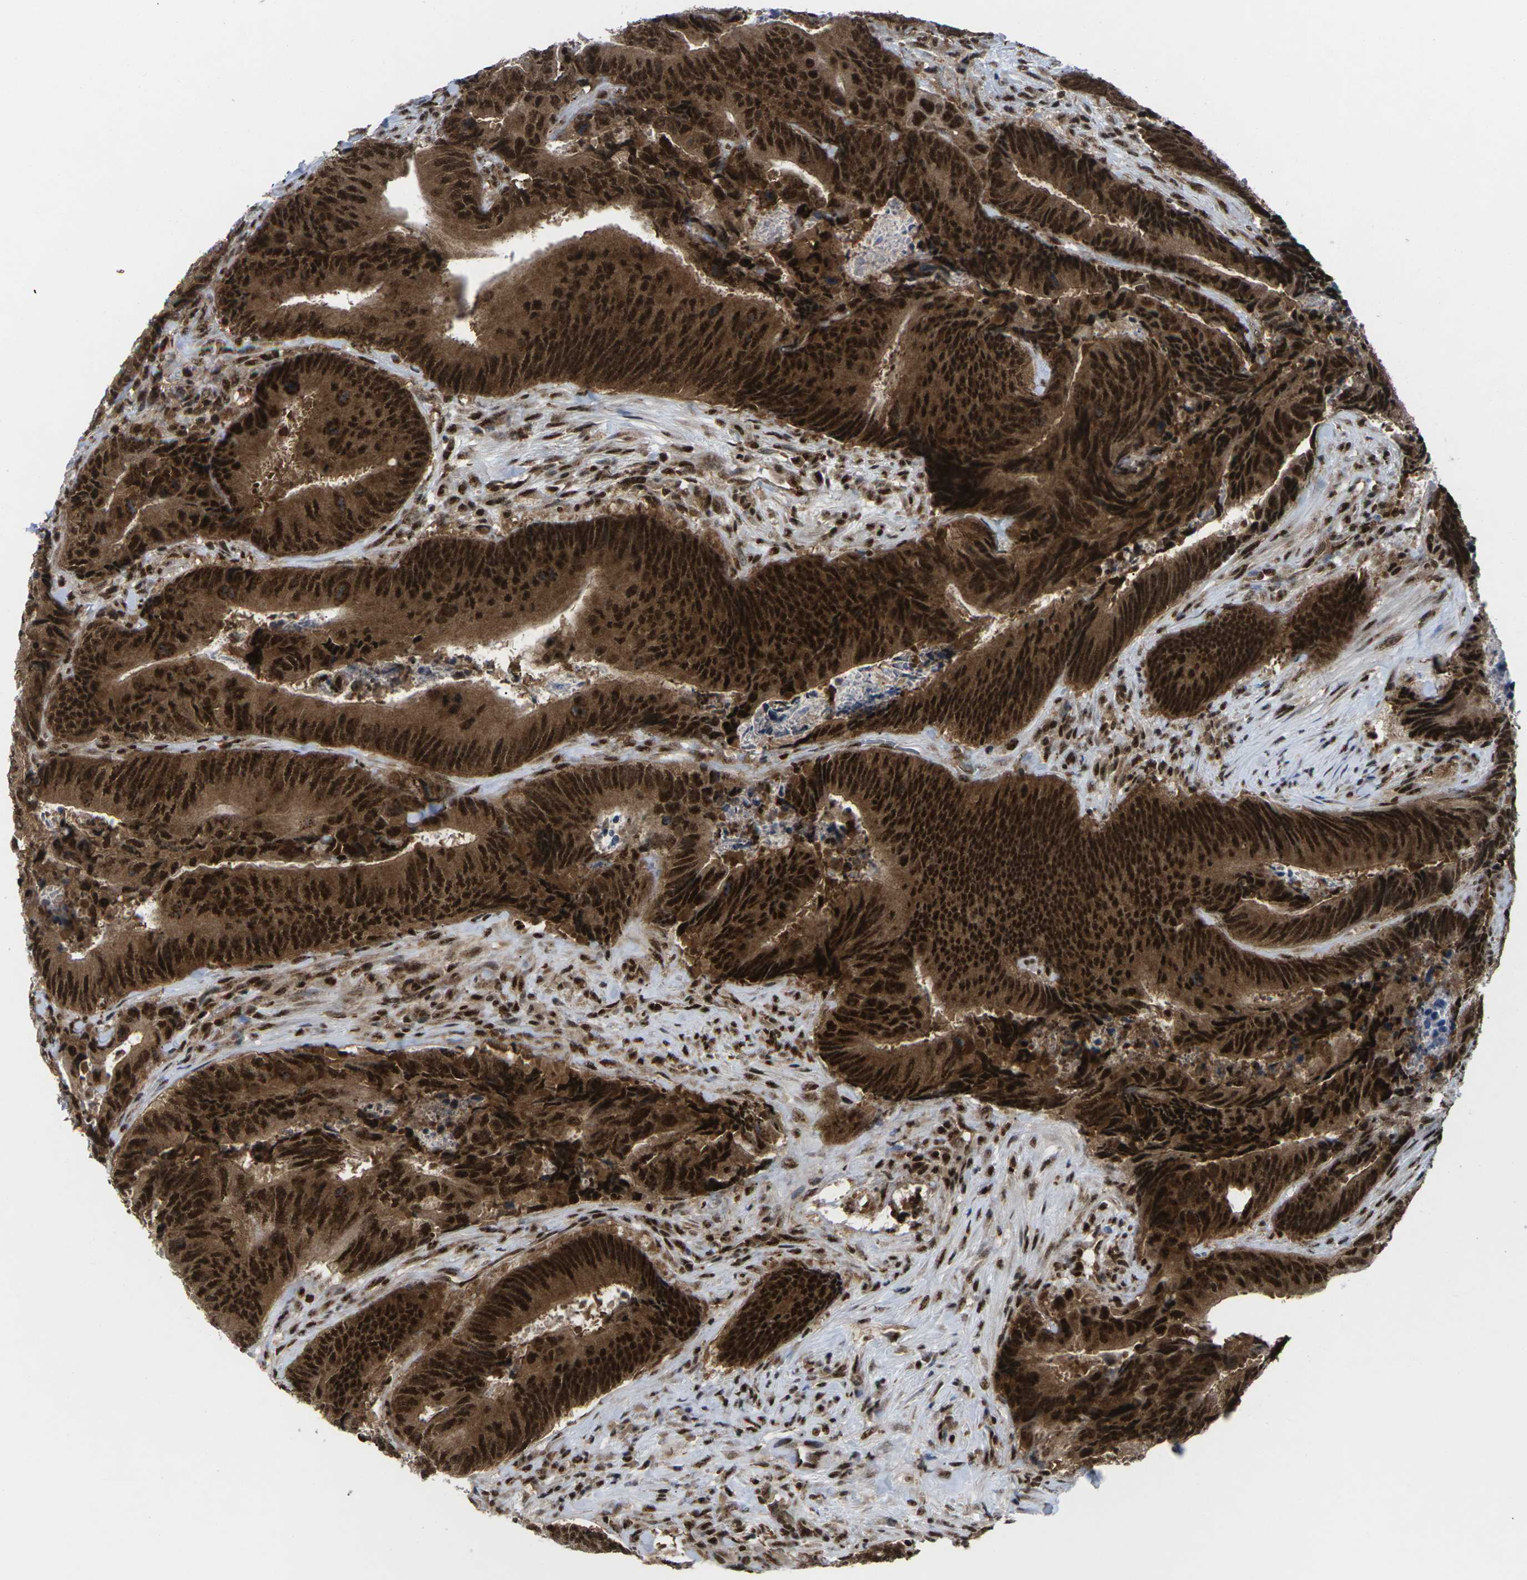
{"staining": {"intensity": "strong", "quantity": ">75%", "location": "cytoplasmic/membranous,nuclear"}, "tissue": "colorectal cancer", "cell_type": "Tumor cells", "image_type": "cancer", "snomed": [{"axis": "morphology", "description": "Normal tissue, NOS"}, {"axis": "morphology", "description": "Adenocarcinoma, NOS"}, {"axis": "topography", "description": "Colon"}], "caption": "A high amount of strong cytoplasmic/membranous and nuclear staining is appreciated in approximately >75% of tumor cells in adenocarcinoma (colorectal) tissue.", "gene": "MAGOH", "patient": {"sex": "male", "age": 56}}